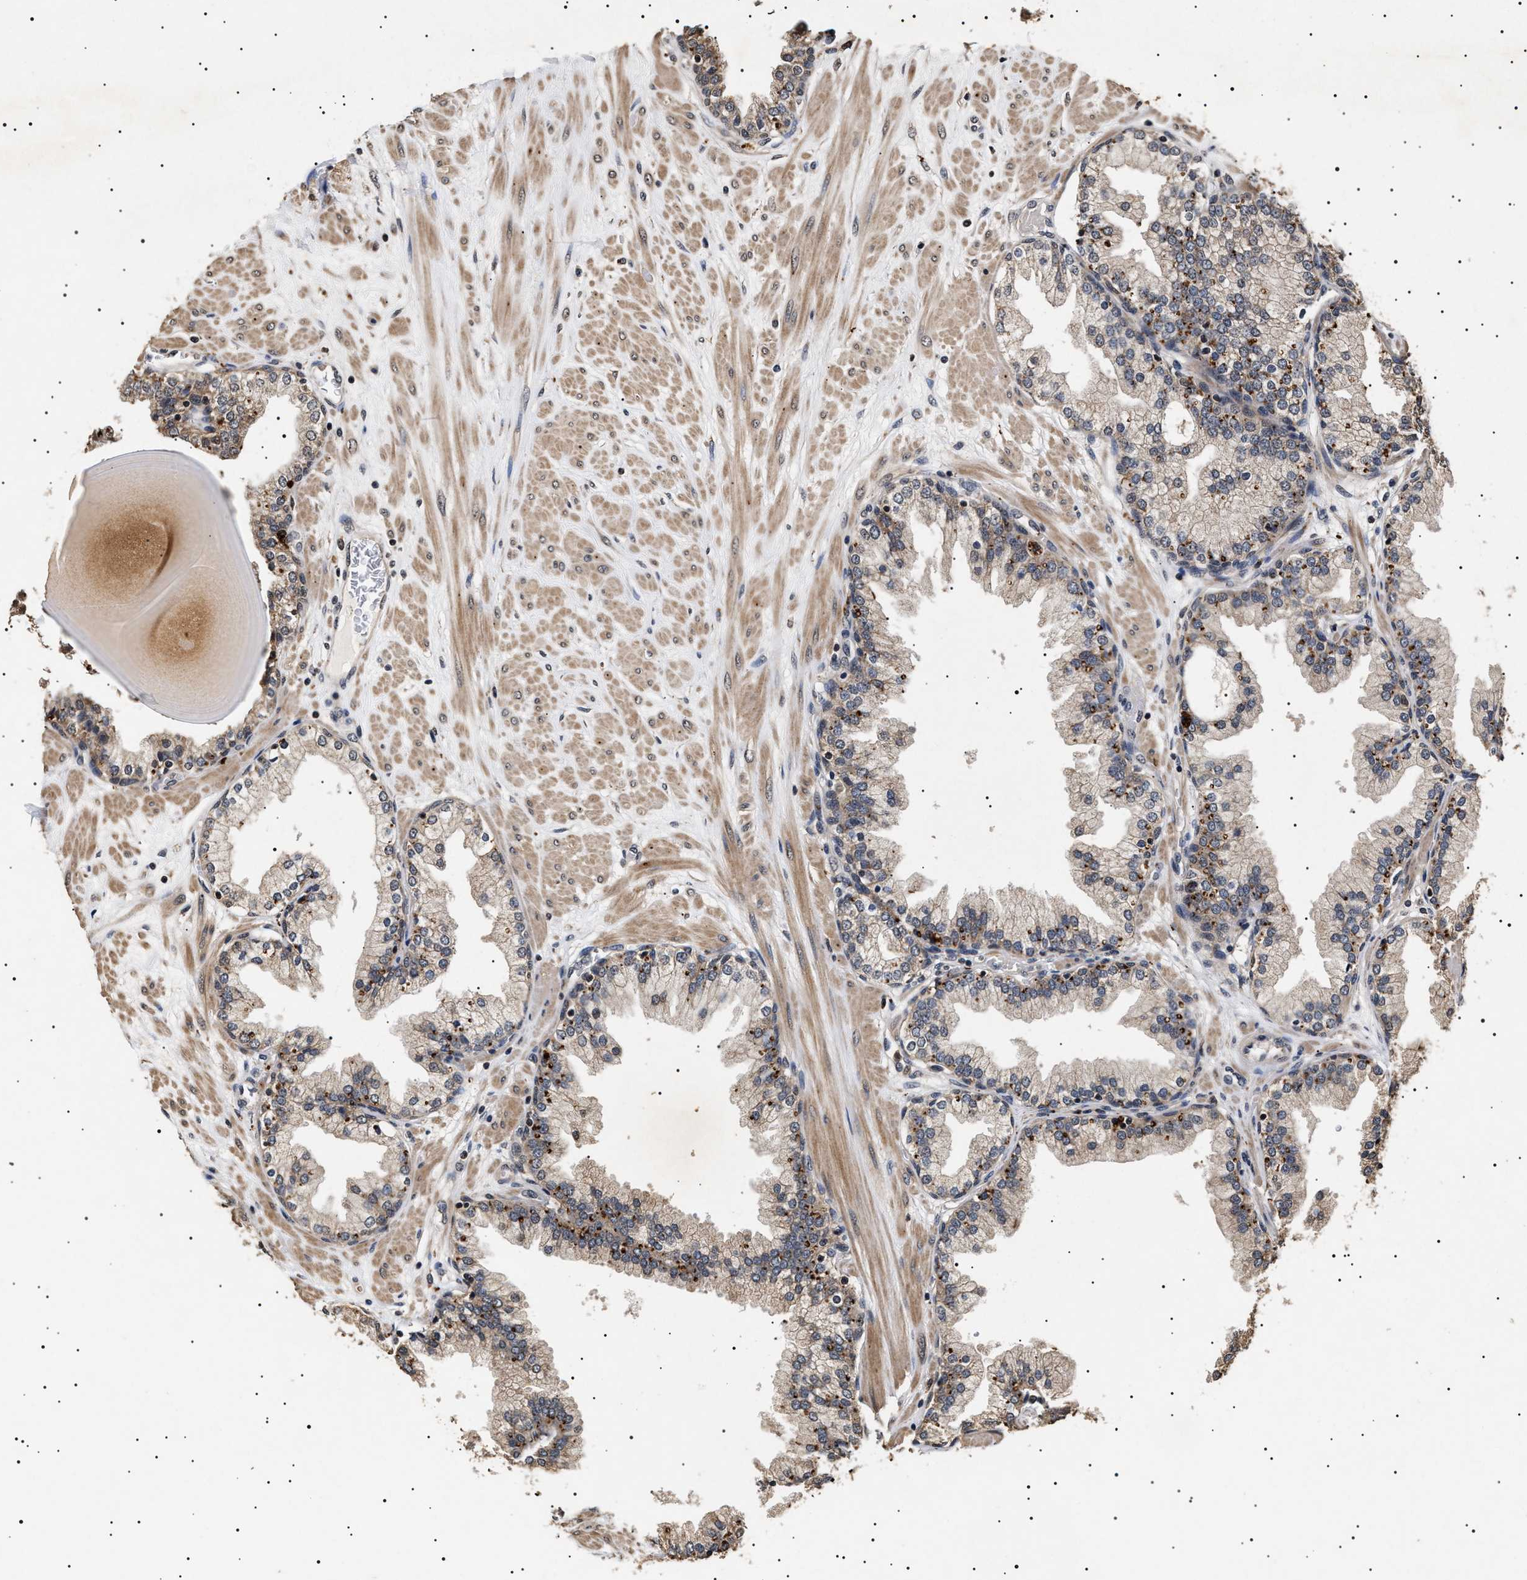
{"staining": {"intensity": "moderate", "quantity": "<25%", "location": "cytoplasmic/membranous"}, "tissue": "prostate", "cell_type": "Glandular cells", "image_type": "normal", "snomed": [{"axis": "morphology", "description": "Normal tissue, NOS"}, {"axis": "topography", "description": "Prostate"}], "caption": "Immunohistochemistry (IHC) image of benign human prostate stained for a protein (brown), which demonstrates low levels of moderate cytoplasmic/membranous positivity in approximately <25% of glandular cells.", "gene": "KIF21A", "patient": {"sex": "male", "age": 51}}